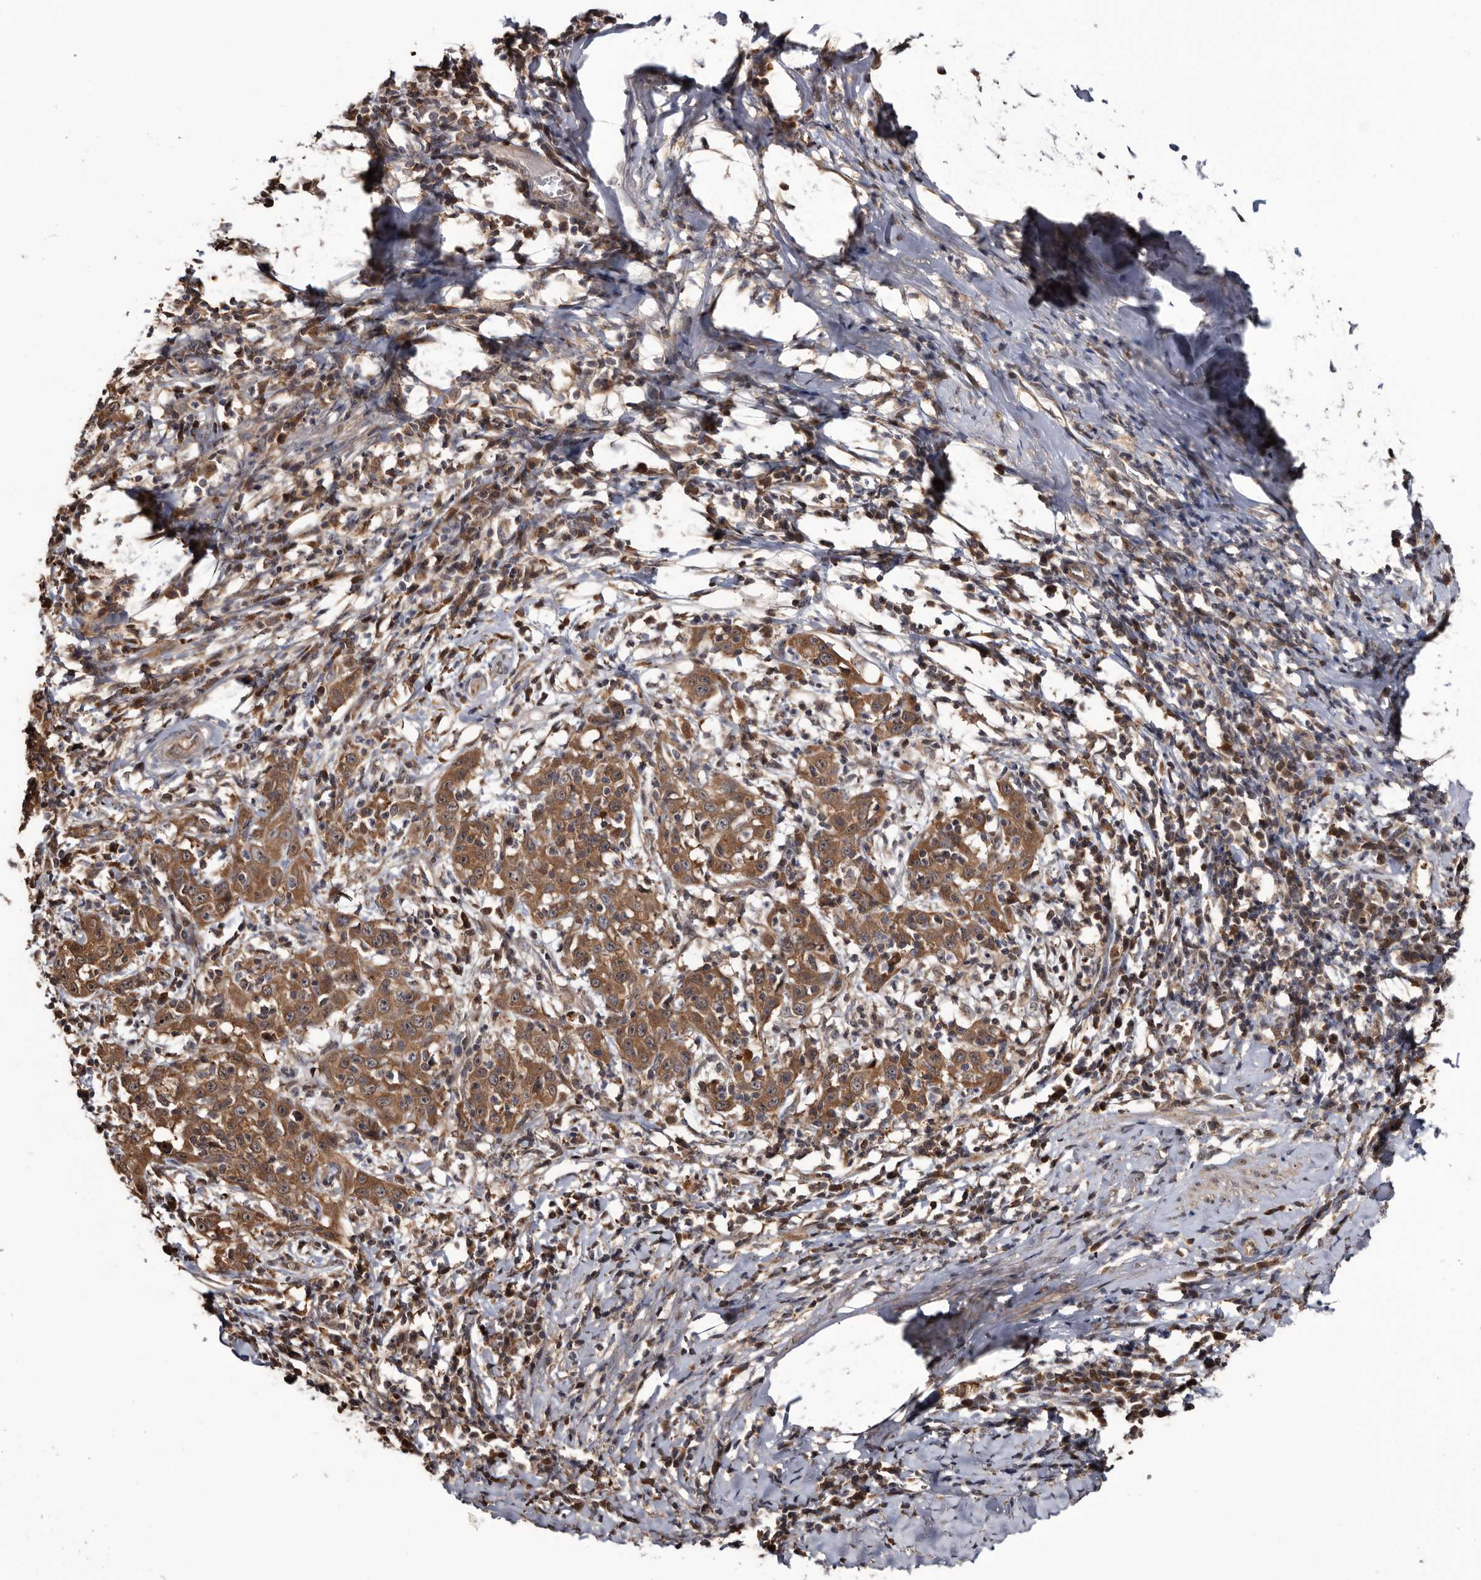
{"staining": {"intensity": "moderate", "quantity": ">75%", "location": "cytoplasmic/membranous"}, "tissue": "cervical cancer", "cell_type": "Tumor cells", "image_type": "cancer", "snomed": [{"axis": "morphology", "description": "Squamous cell carcinoma, NOS"}, {"axis": "topography", "description": "Cervix"}], "caption": "DAB (3,3'-diaminobenzidine) immunohistochemical staining of cervical cancer (squamous cell carcinoma) reveals moderate cytoplasmic/membranous protein expression in approximately >75% of tumor cells.", "gene": "TTI2", "patient": {"sex": "female", "age": 46}}